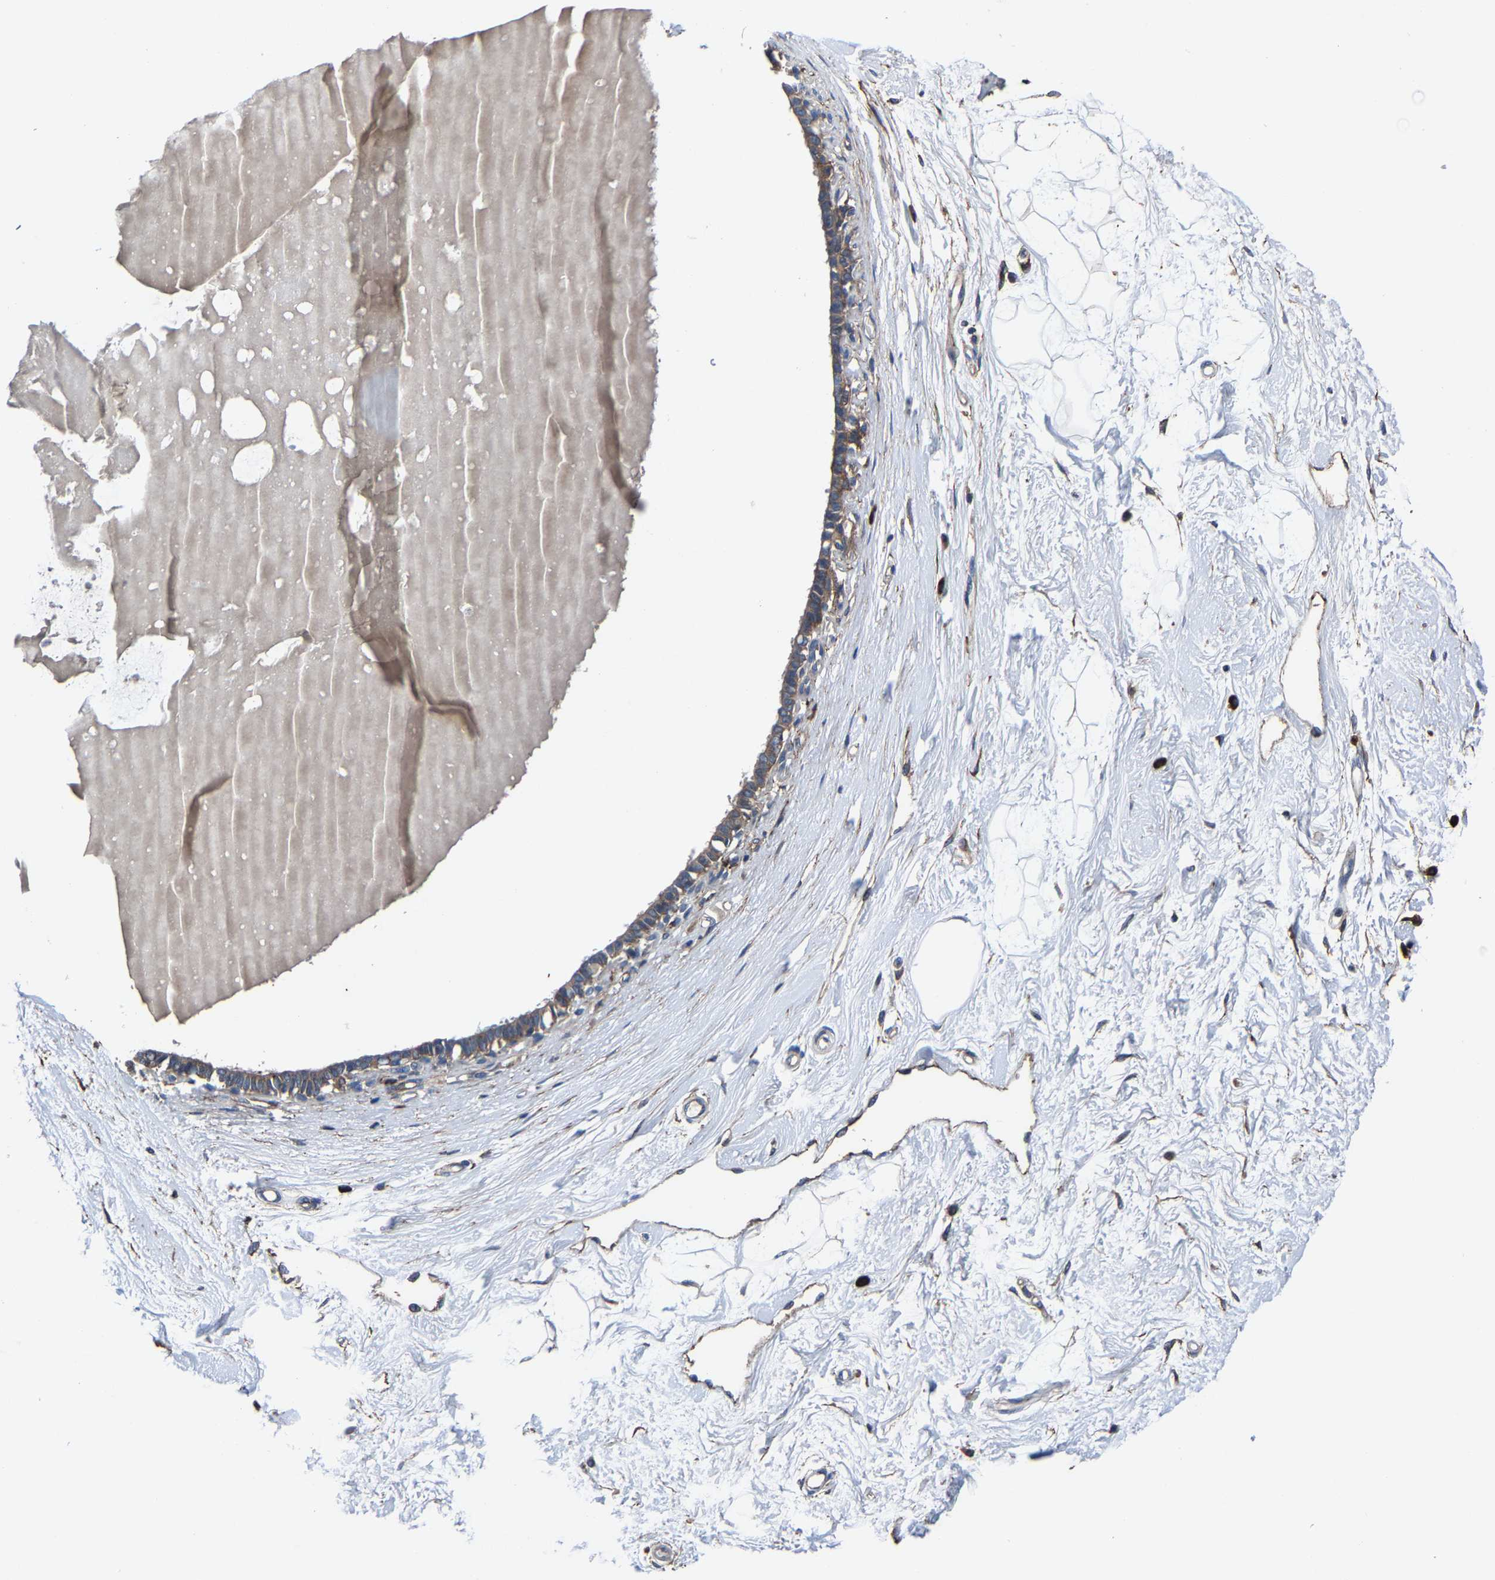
{"staining": {"intensity": "weak", "quantity": "25%-75%", "location": "cytoplasmic/membranous"}, "tissue": "breast", "cell_type": "Adipocytes", "image_type": "normal", "snomed": [{"axis": "morphology", "description": "Normal tissue, NOS"}, {"axis": "topography", "description": "Breast"}], "caption": "IHC staining of benign breast, which shows low levels of weak cytoplasmic/membranous positivity in approximately 25%-75% of adipocytes indicating weak cytoplasmic/membranous protein positivity. The staining was performed using DAB (brown) for protein detection and nuclei were counterstained in hematoxylin (blue).", "gene": "KIAA1958", "patient": {"sex": "female", "age": 45}}